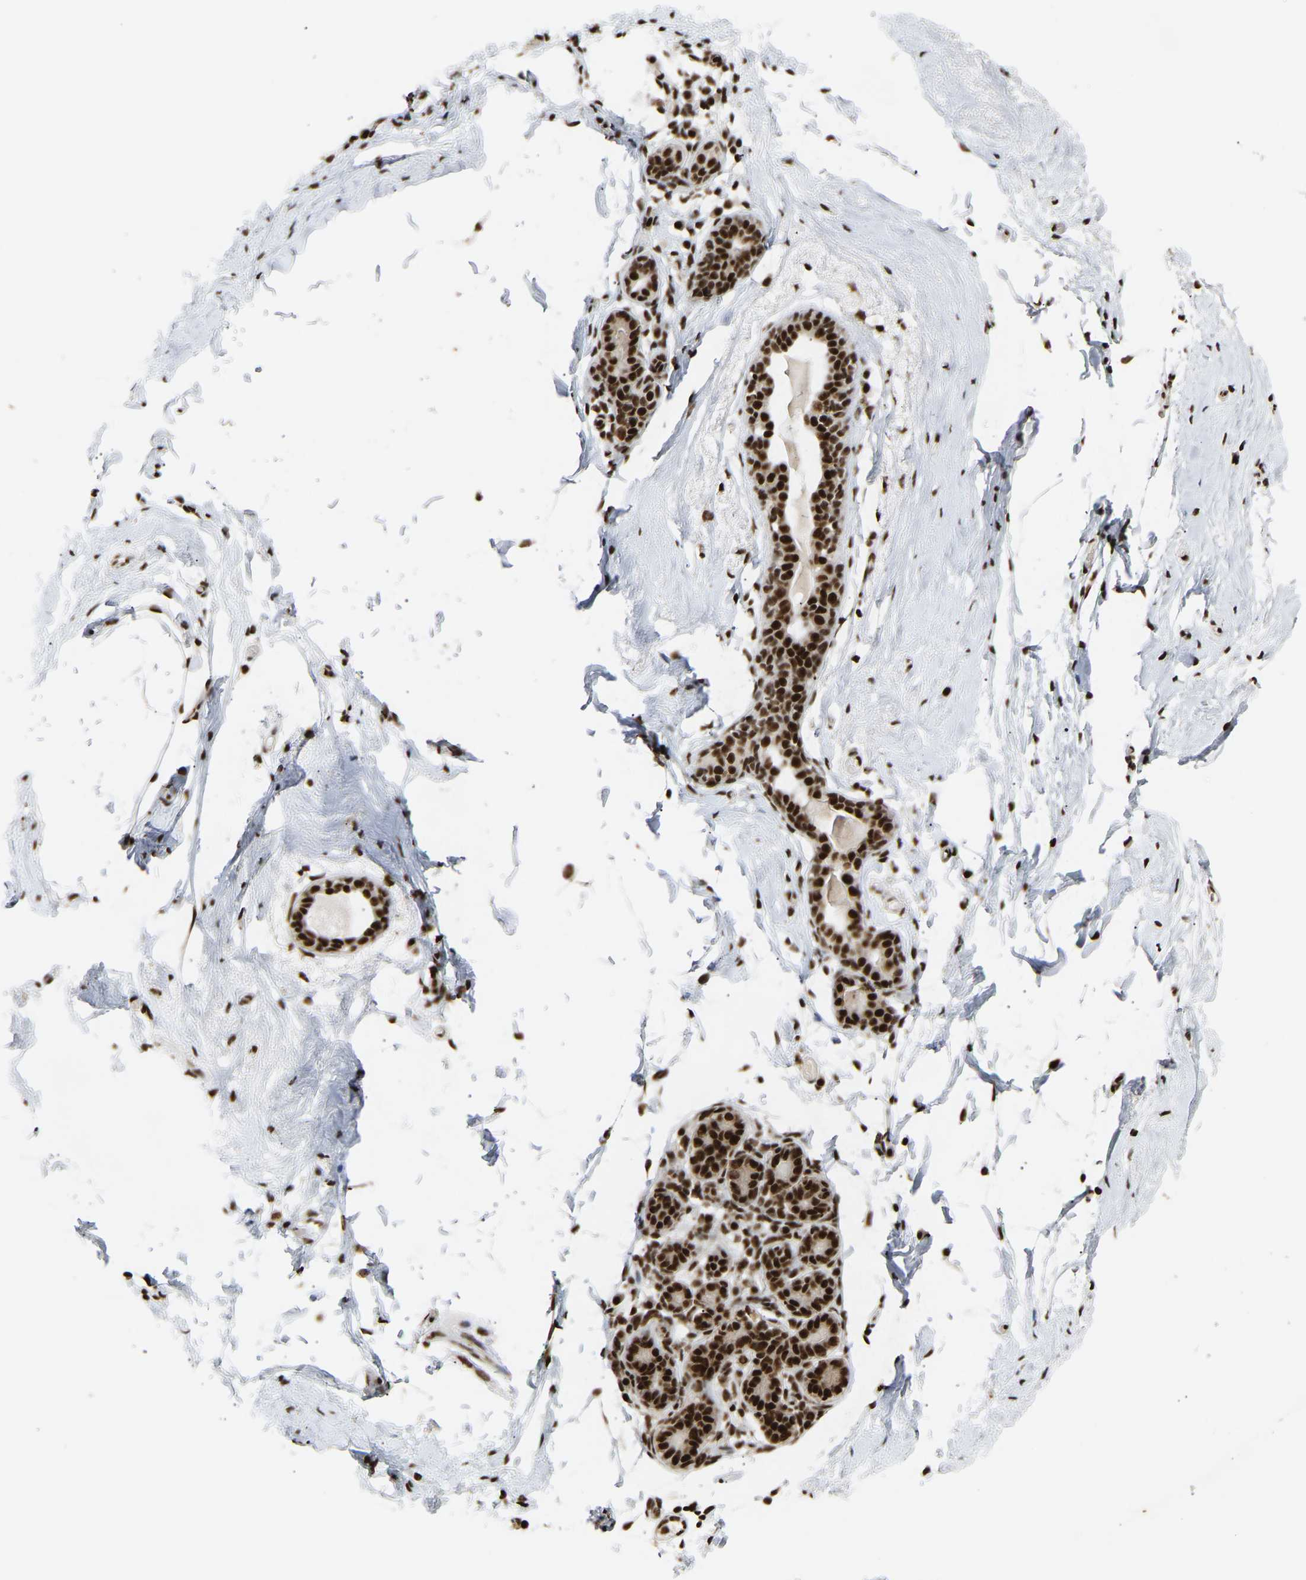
{"staining": {"intensity": "strong", "quantity": ">75%", "location": "nuclear"}, "tissue": "breast", "cell_type": "Adipocytes", "image_type": "normal", "snomed": [{"axis": "morphology", "description": "Normal tissue, NOS"}, {"axis": "topography", "description": "Breast"}], "caption": "Protein analysis of normal breast exhibits strong nuclear expression in about >75% of adipocytes. The protein is stained brown, and the nuclei are stained in blue (DAB (3,3'-diaminobenzidine) IHC with brightfield microscopy, high magnification).", "gene": "ALYREF", "patient": {"sex": "female", "age": 62}}